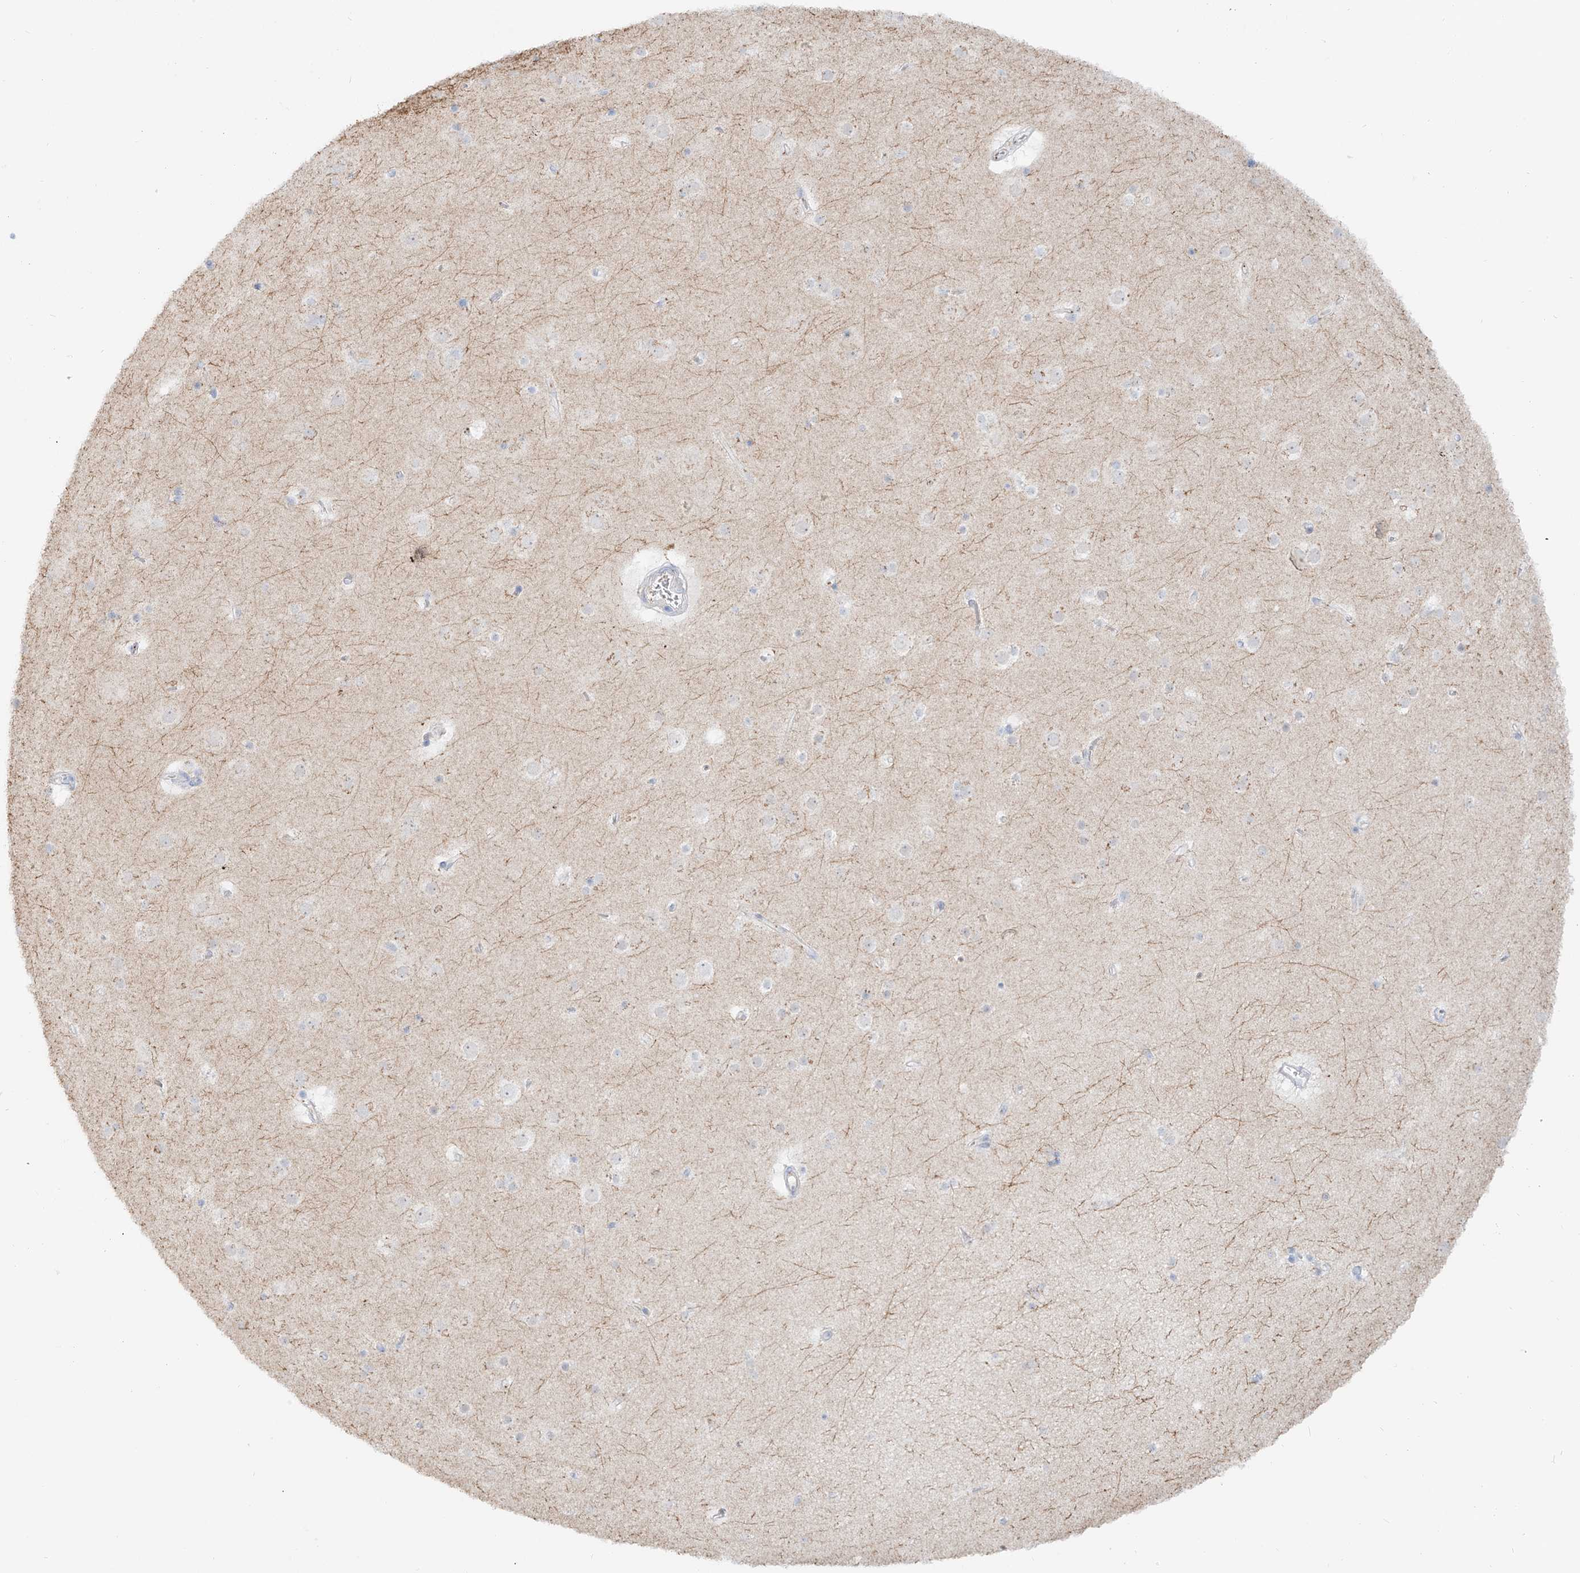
{"staining": {"intensity": "negative", "quantity": "none", "location": "none"}, "tissue": "cerebral cortex", "cell_type": "Endothelial cells", "image_type": "normal", "snomed": [{"axis": "morphology", "description": "Normal tissue, NOS"}, {"axis": "topography", "description": "Cerebral cortex"}], "caption": "Histopathology image shows no protein staining in endothelial cells of benign cerebral cortex. (IHC, brightfield microscopy, high magnification).", "gene": "BSDC1", "patient": {"sex": "male", "age": 57}}